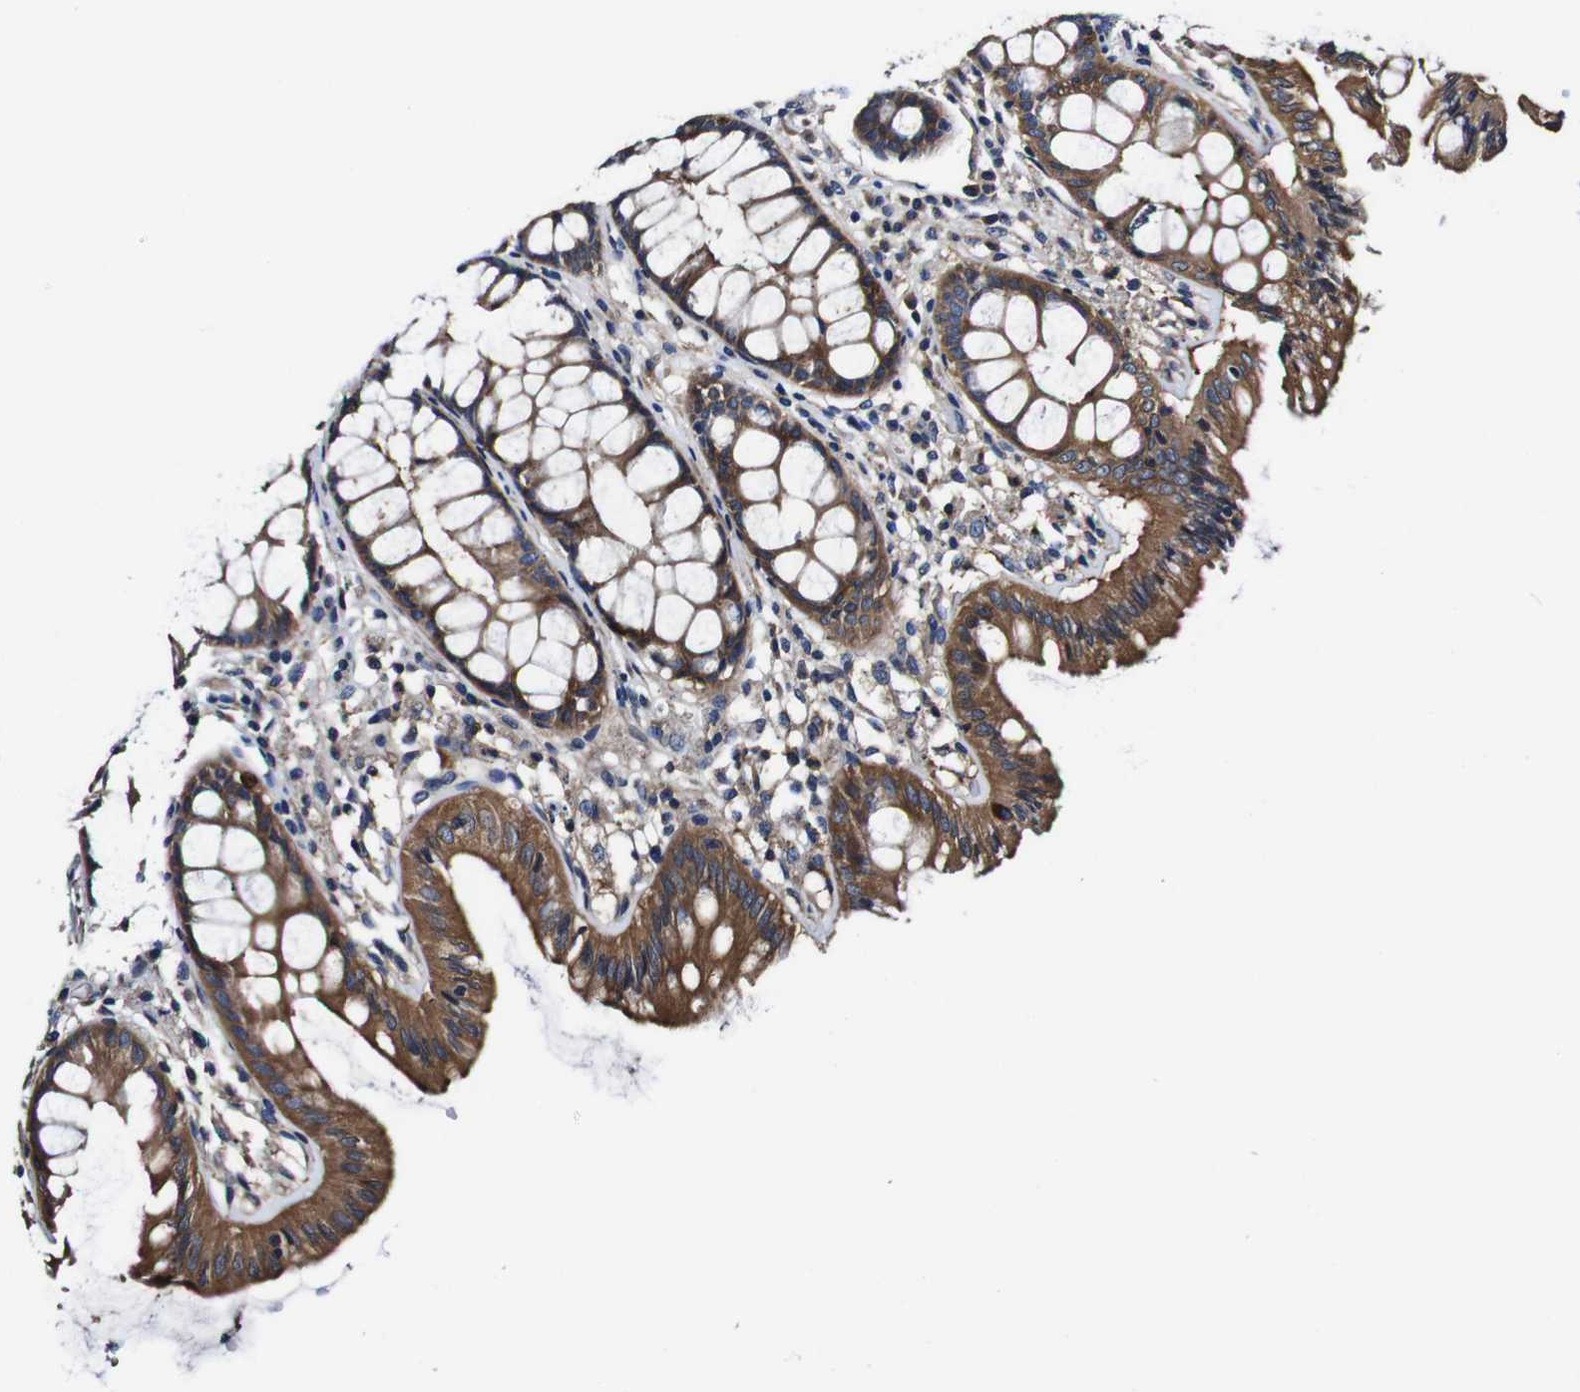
{"staining": {"intensity": "weak", "quantity": ">75%", "location": "cytoplasmic/membranous"}, "tissue": "colon", "cell_type": "Endothelial cells", "image_type": "normal", "snomed": [{"axis": "morphology", "description": "Normal tissue, NOS"}, {"axis": "topography", "description": "Colon"}], "caption": "Immunohistochemical staining of benign colon reveals >75% levels of weak cytoplasmic/membranous protein staining in approximately >75% of endothelial cells. The staining was performed using DAB (3,3'-diaminobenzidine) to visualize the protein expression in brown, while the nuclei were stained in blue with hematoxylin (Magnification: 20x).", "gene": "PDCD6IP", "patient": {"sex": "female", "age": 55}}